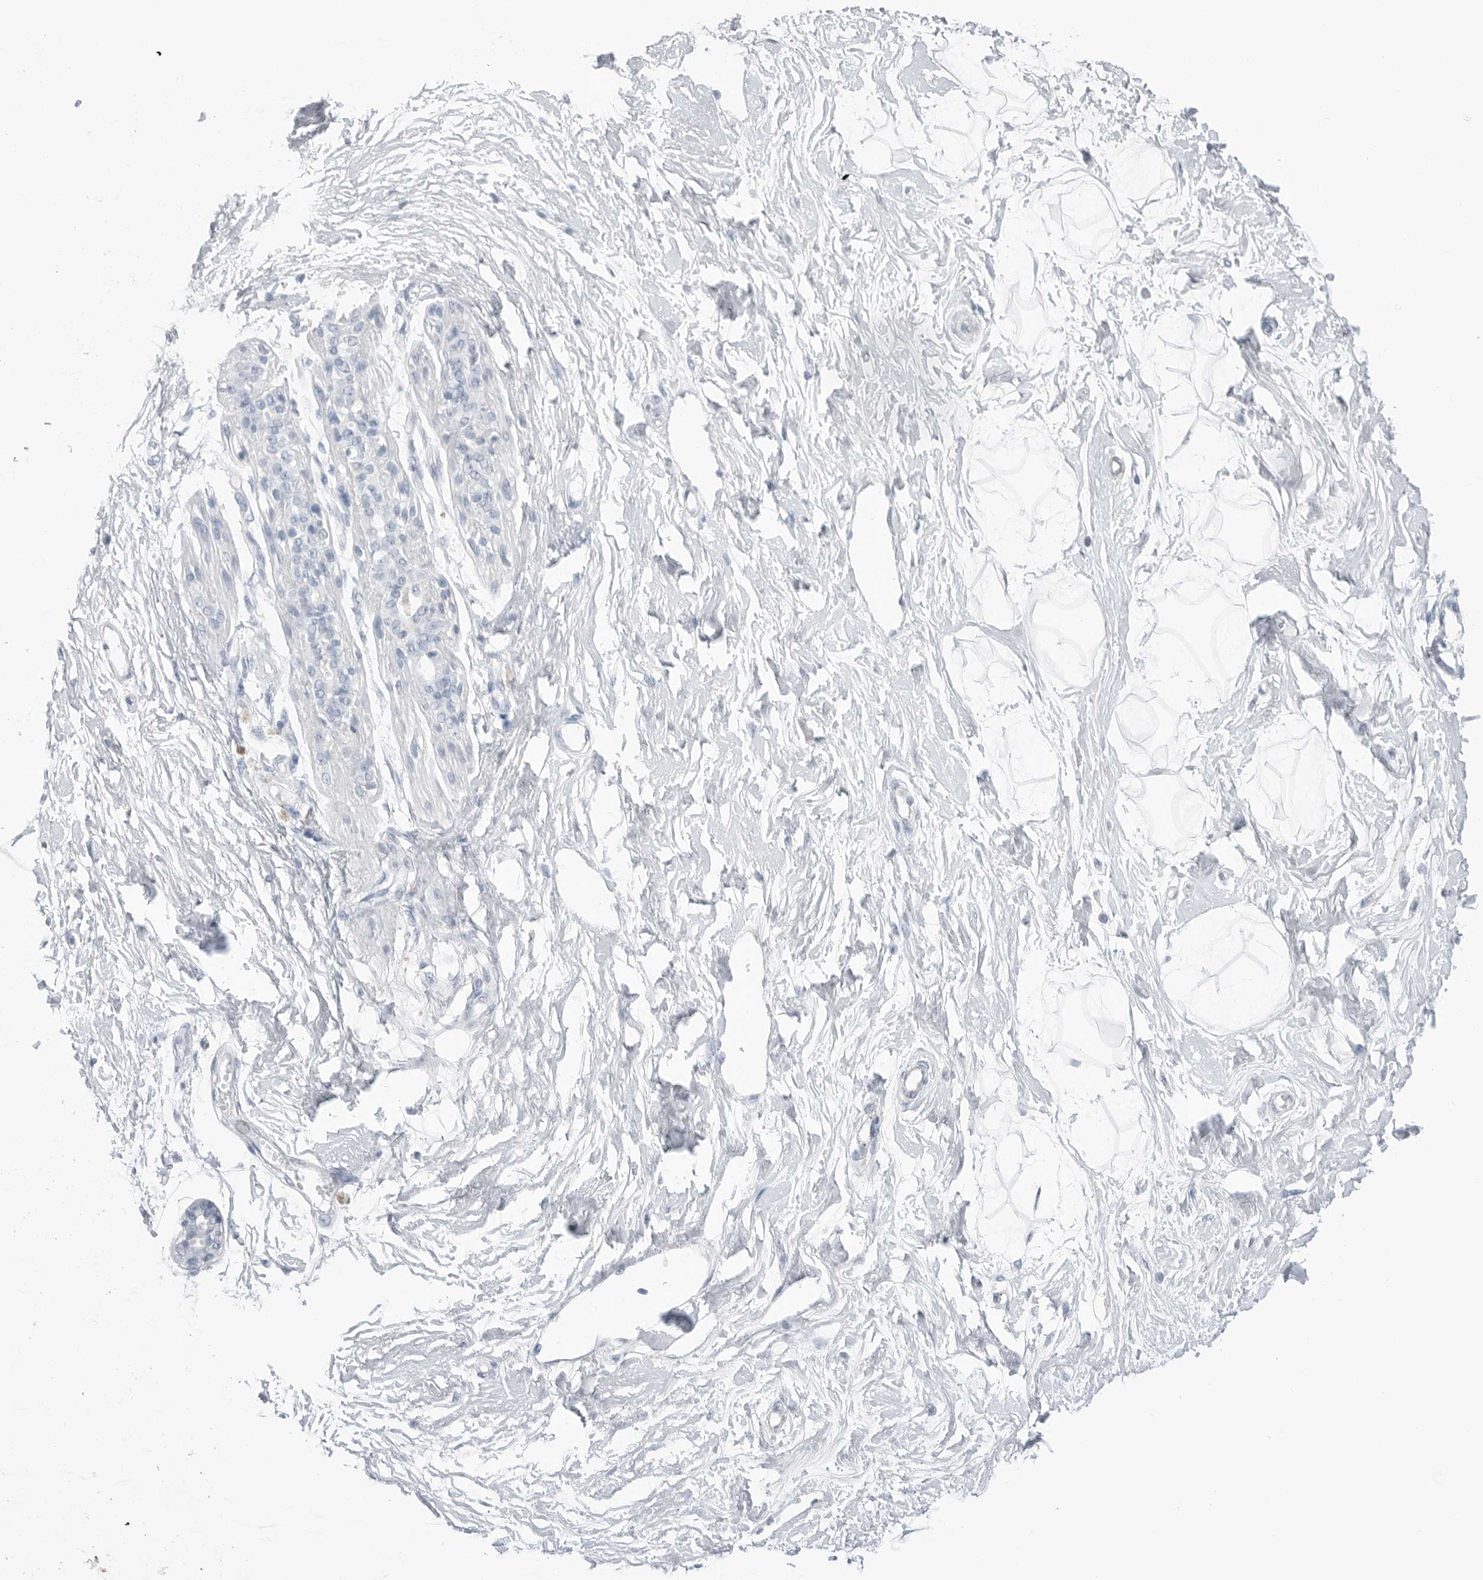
{"staining": {"intensity": "negative", "quantity": "none", "location": "none"}, "tissue": "breast", "cell_type": "Adipocytes", "image_type": "normal", "snomed": [{"axis": "morphology", "description": "Normal tissue, NOS"}, {"axis": "topography", "description": "Breast"}], "caption": "There is no significant expression in adipocytes of breast. The staining is performed using DAB brown chromogen with nuclei counter-stained in using hematoxylin.", "gene": "ABHD12", "patient": {"sex": "female", "age": 45}}